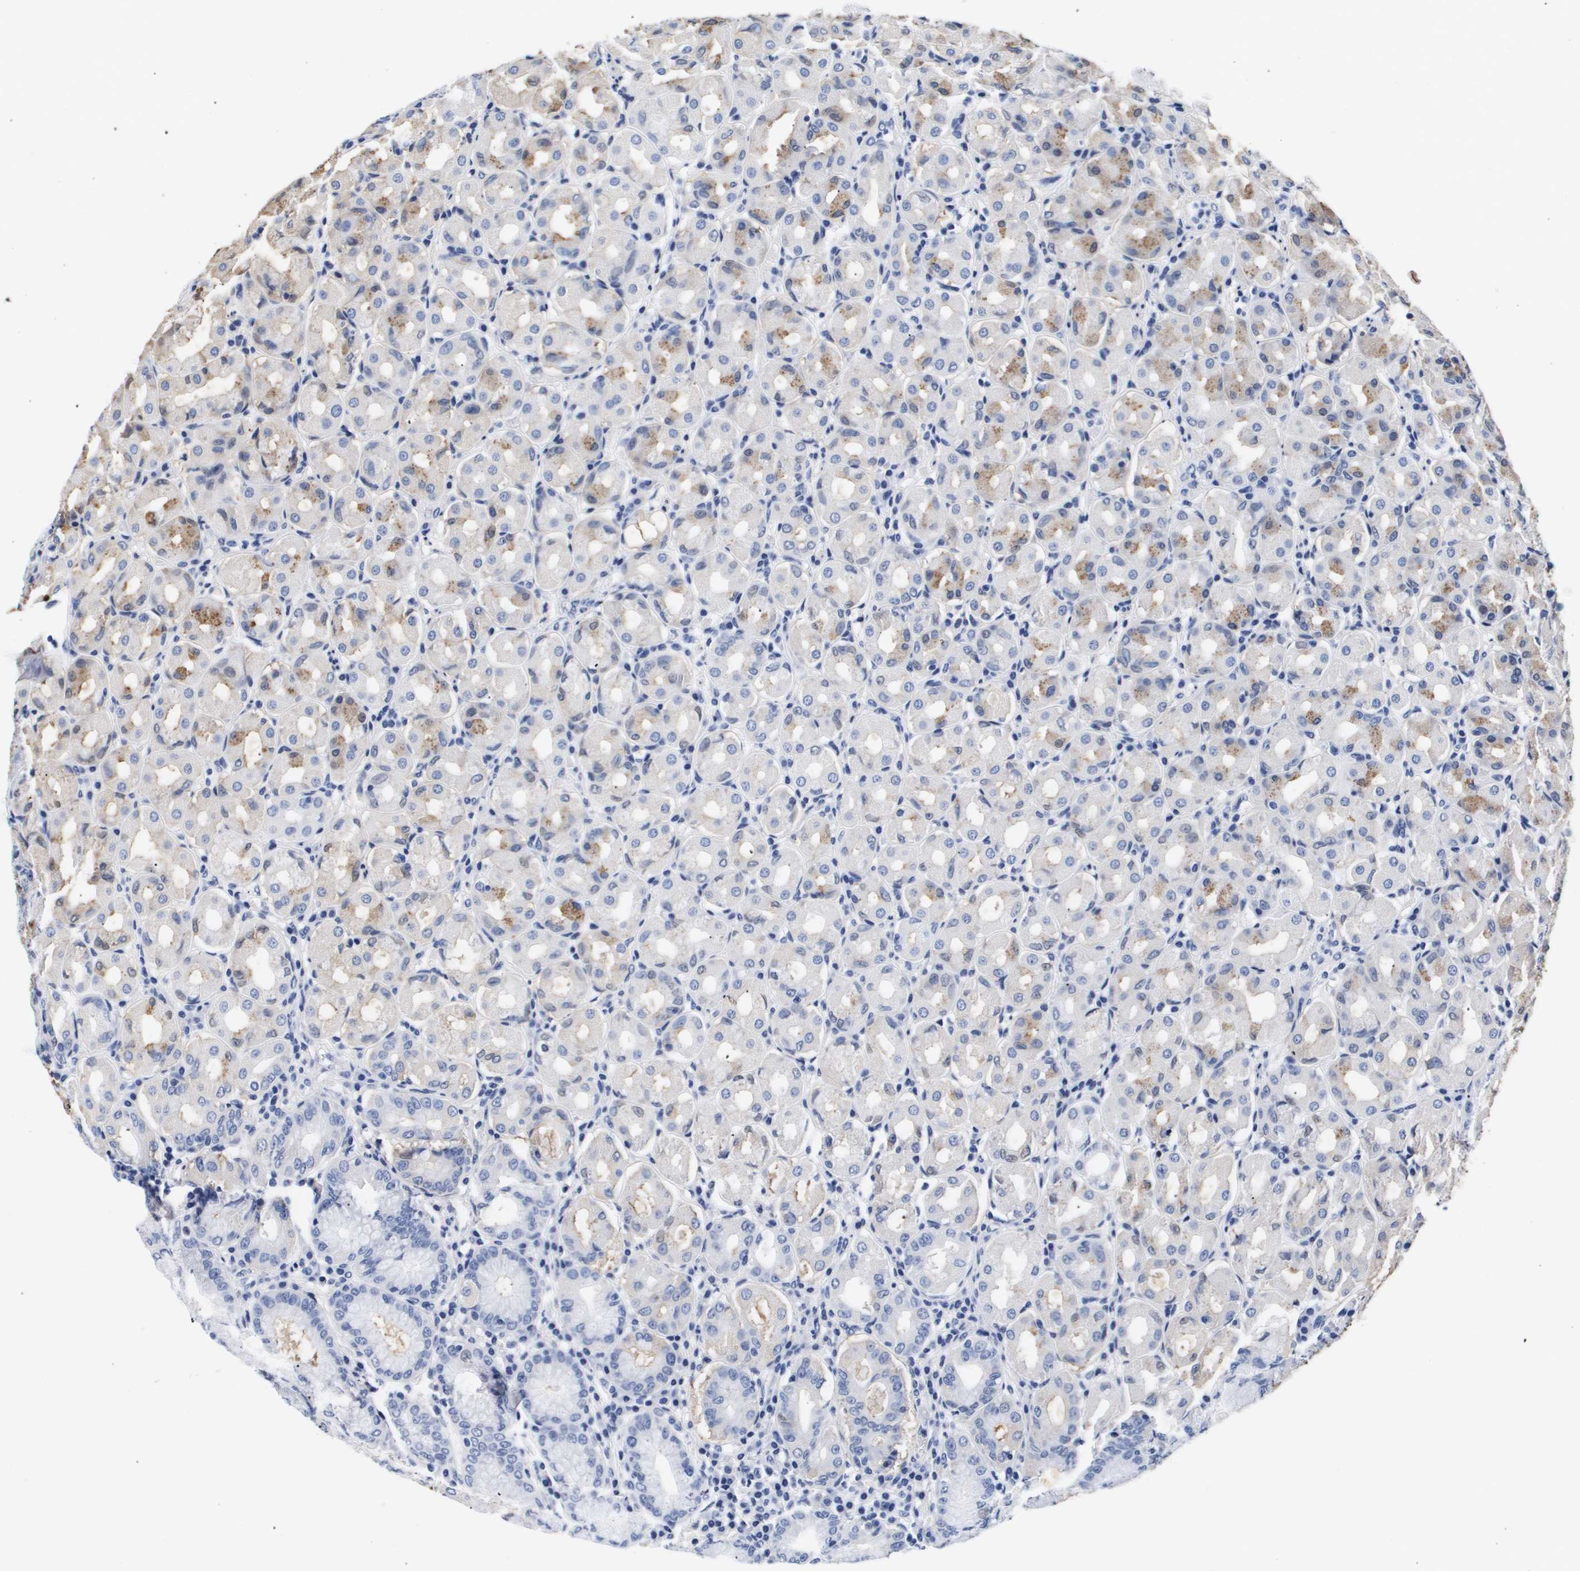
{"staining": {"intensity": "moderate", "quantity": "<25%", "location": "cytoplasmic/membranous"}, "tissue": "stomach", "cell_type": "Glandular cells", "image_type": "normal", "snomed": [{"axis": "morphology", "description": "Normal tissue, NOS"}, {"axis": "topography", "description": "Stomach"}, {"axis": "topography", "description": "Stomach, lower"}], "caption": "Glandular cells show low levels of moderate cytoplasmic/membranous positivity in approximately <25% of cells in unremarkable human stomach.", "gene": "ATP6V0A4", "patient": {"sex": "female", "age": 56}}